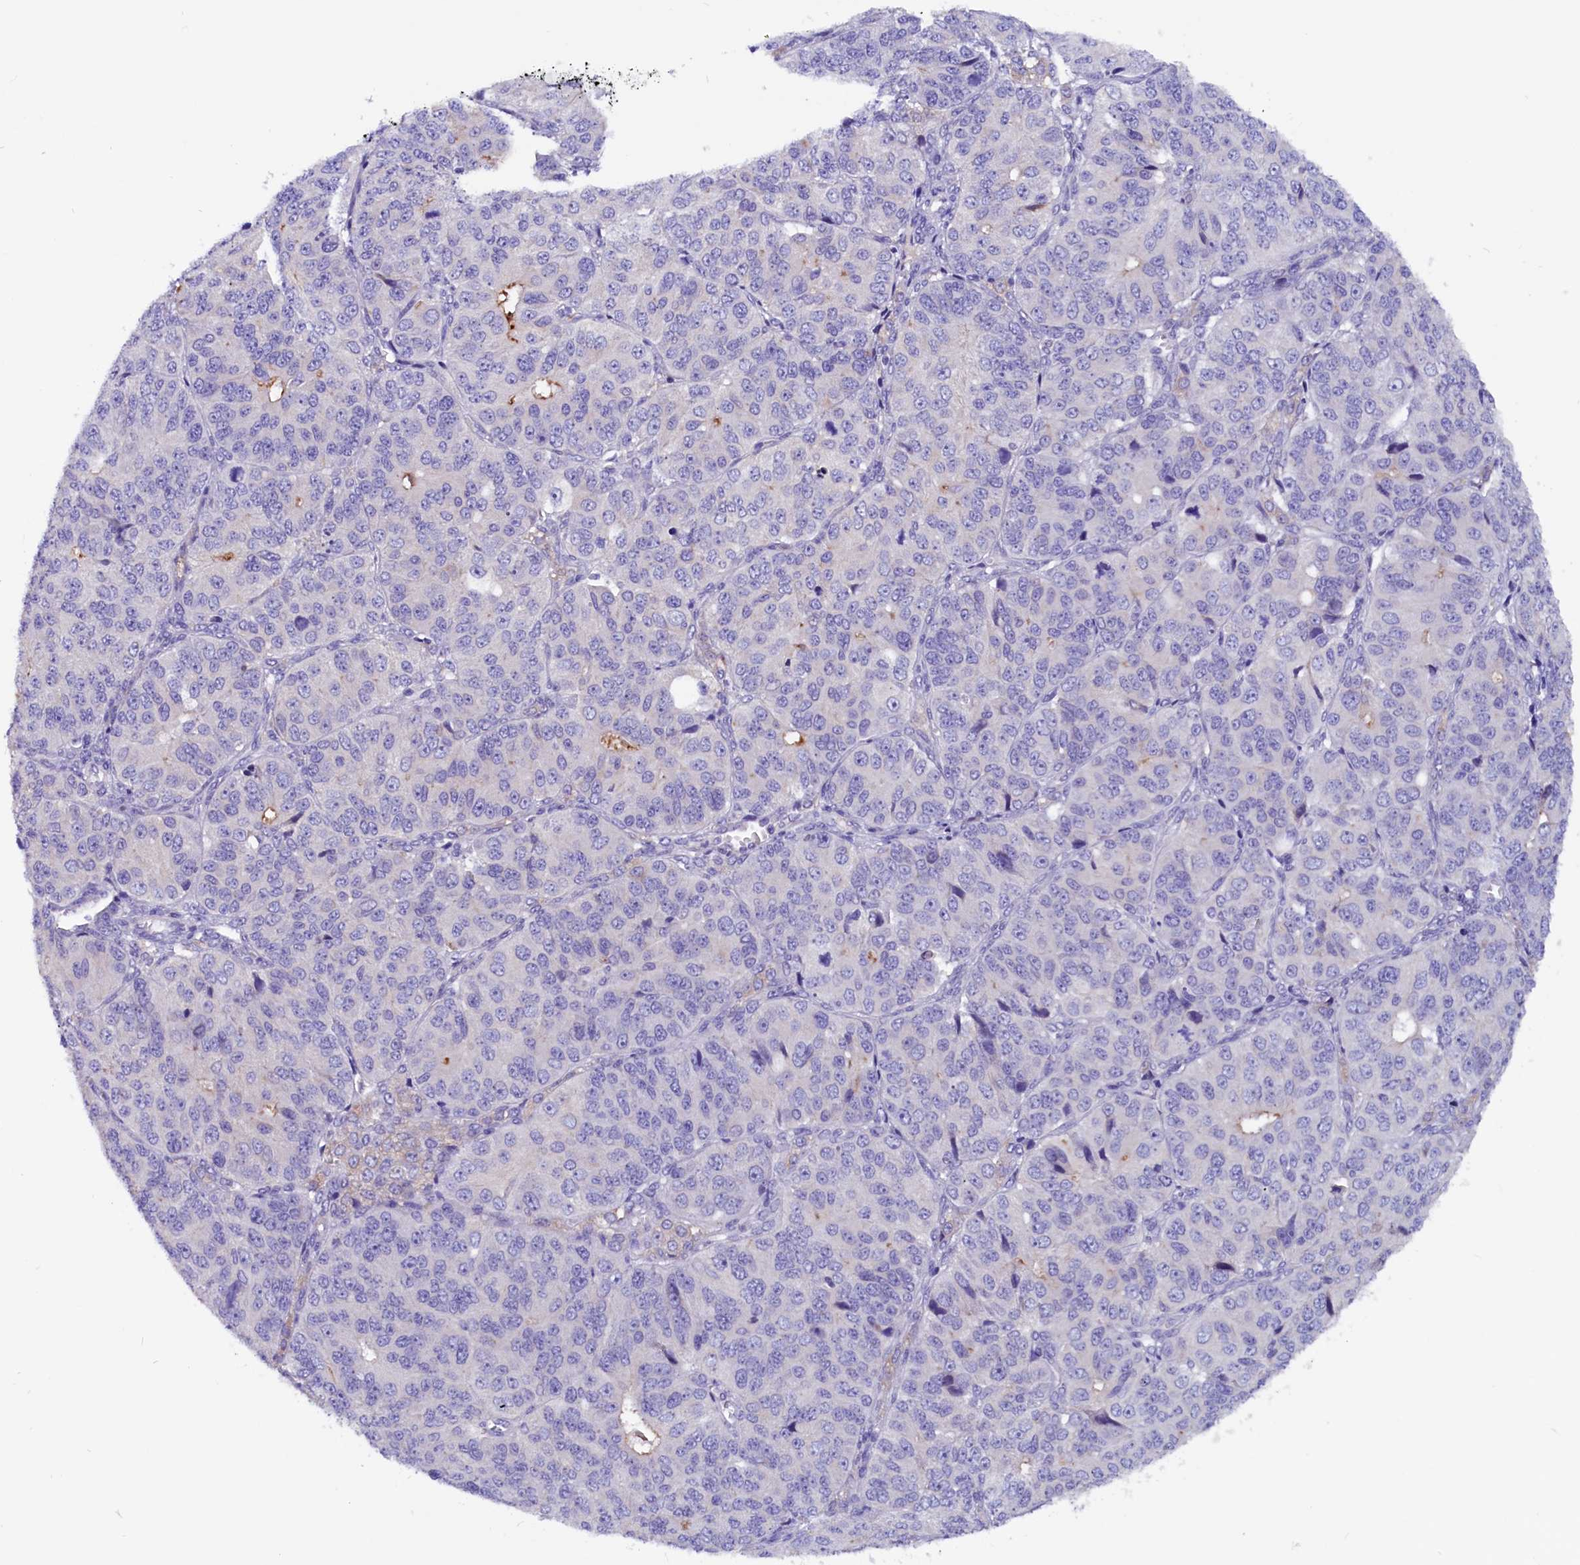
{"staining": {"intensity": "negative", "quantity": "none", "location": "none"}, "tissue": "ovarian cancer", "cell_type": "Tumor cells", "image_type": "cancer", "snomed": [{"axis": "morphology", "description": "Carcinoma, endometroid"}, {"axis": "topography", "description": "Ovary"}], "caption": "This is a photomicrograph of immunohistochemistry (IHC) staining of ovarian endometroid carcinoma, which shows no positivity in tumor cells.", "gene": "CCBE1", "patient": {"sex": "female", "age": 51}}